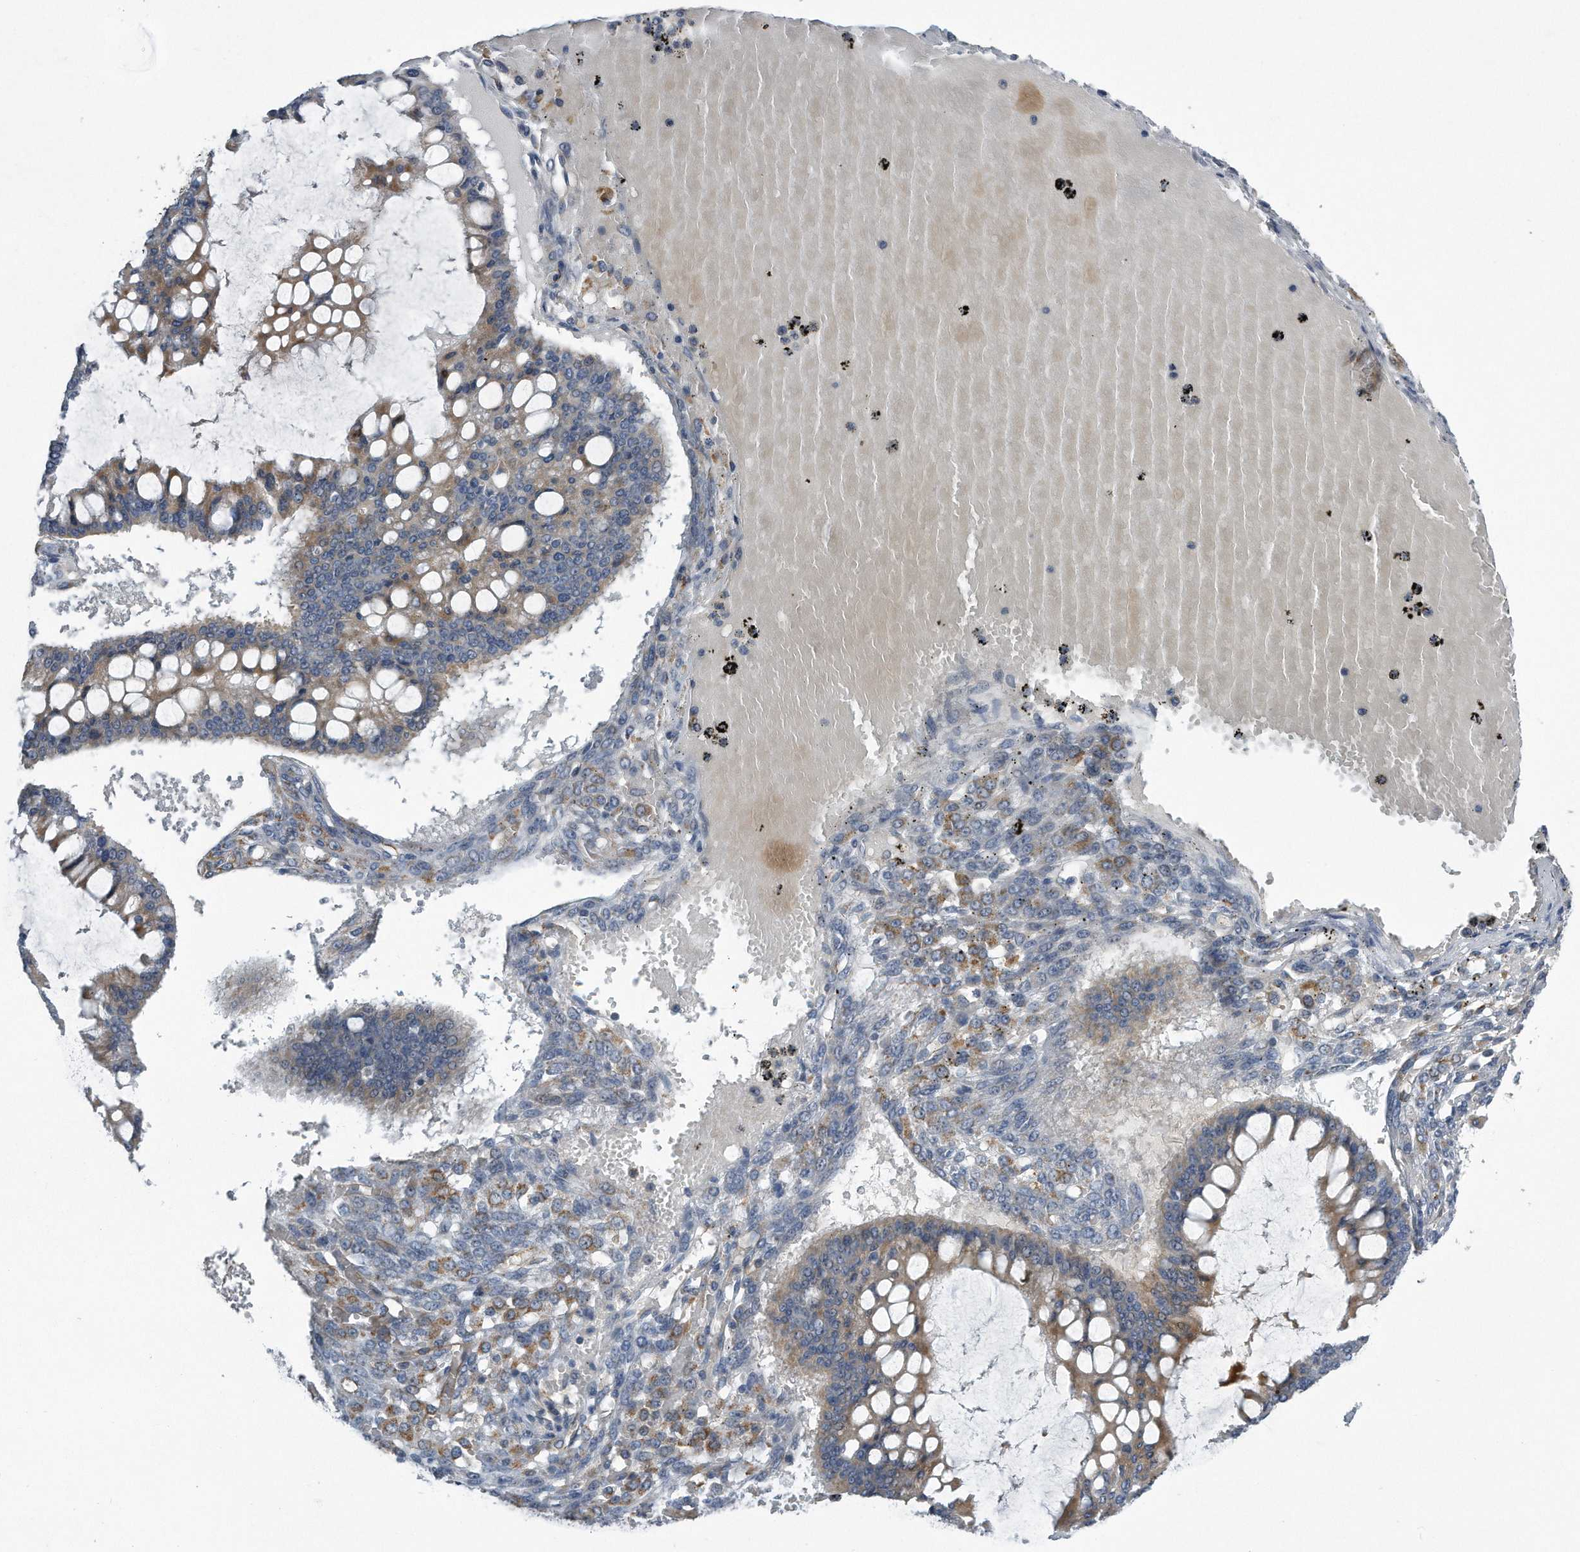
{"staining": {"intensity": "moderate", "quantity": "25%-75%", "location": "cytoplasmic/membranous"}, "tissue": "ovarian cancer", "cell_type": "Tumor cells", "image_type": "cancer", "snomed": [{"axis": "morphology", "description": "Cystadenocarcinoma, mucinous, NOS"}, {"axis": "topography", "description": "Ovary"}], "caption": "Immunohistochemistry (IHC) histopathology image of human mucinous cystadenocarcinoma (ovarian) stained for a protein (brown), which shows medium levels of moderate cytoplasmic/membranous positivity in approximately 25%-75% of tumor cells.", "gene": "LYRM4", "patient": {"sex": "female", "age": 73}}